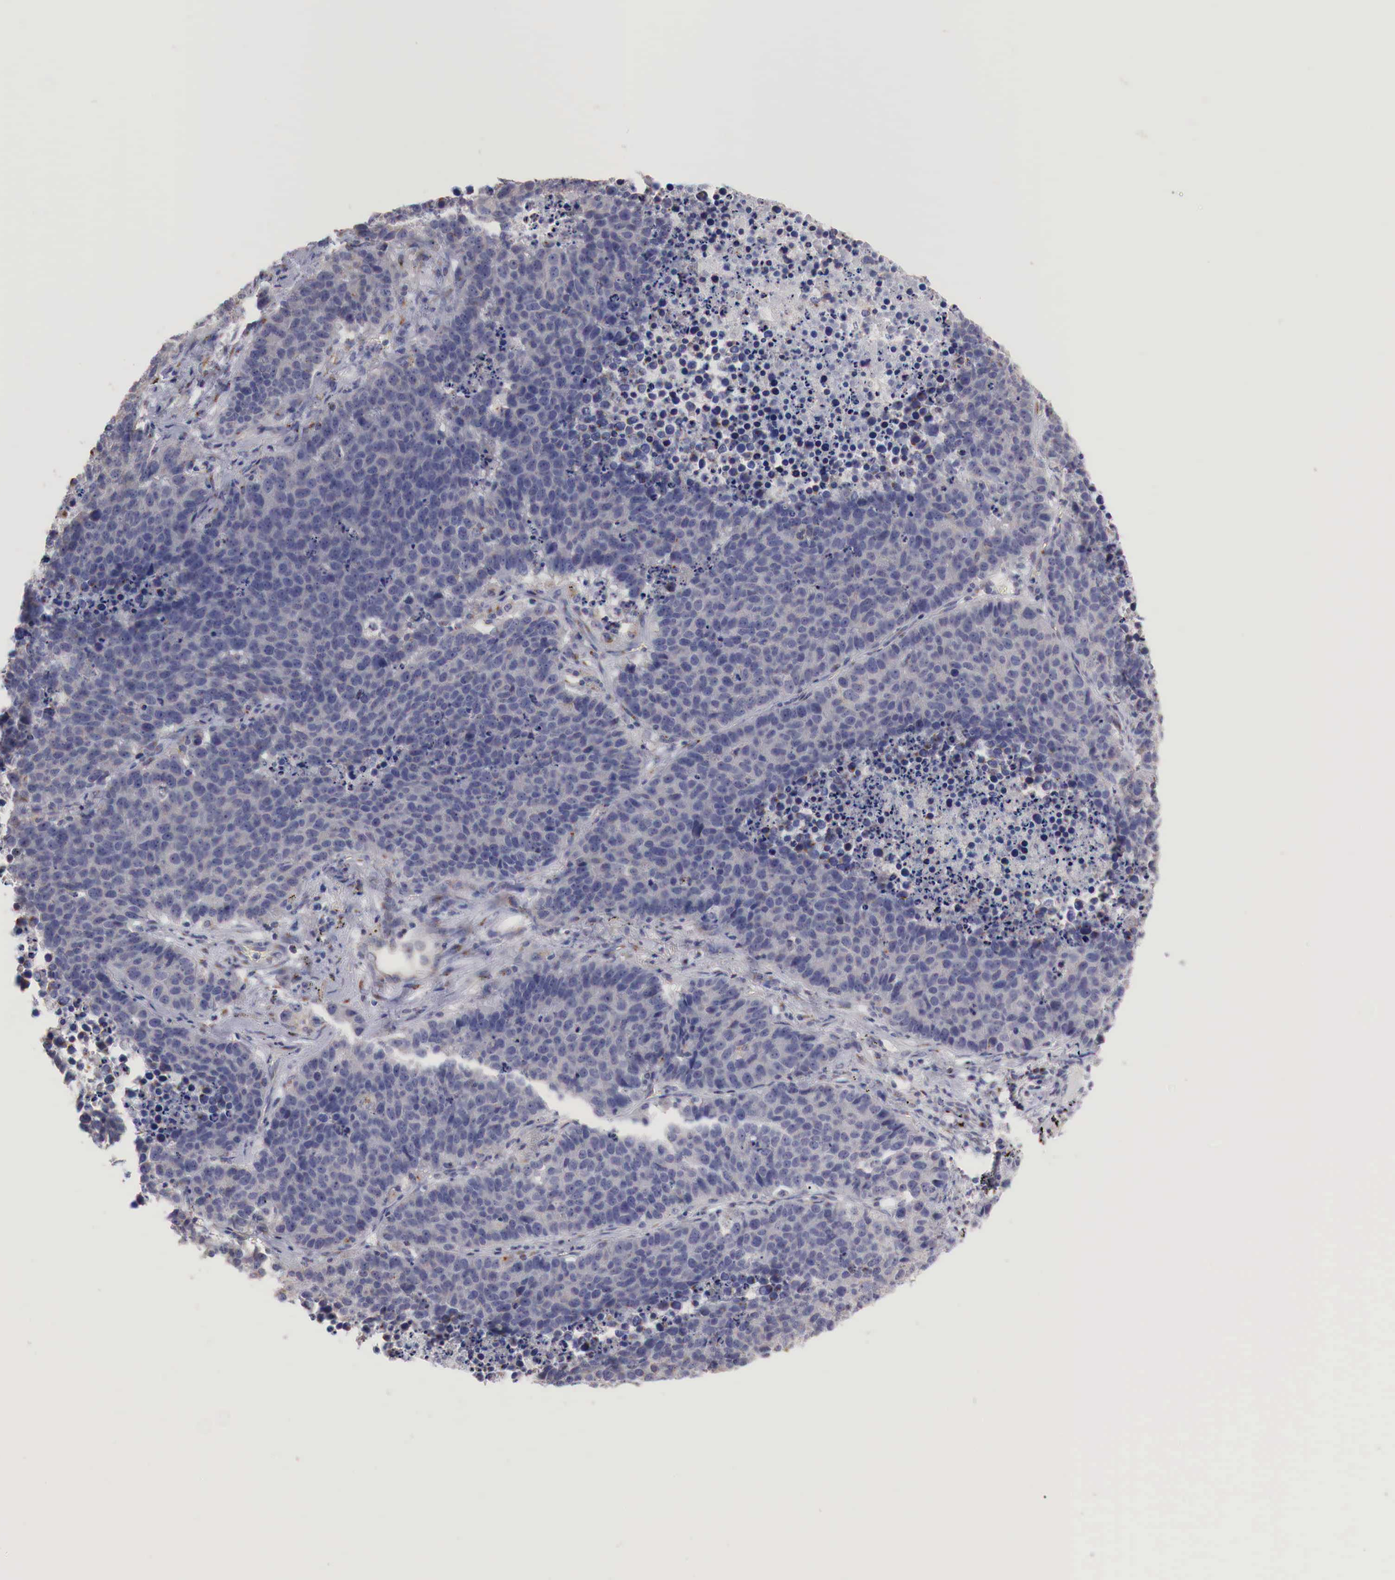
{"staining": {"intensity": "weak", "quantity": "<25%", "location": "cytoplasmic/membranous"}, "tissue": "lung cancer", "cell_type": "Tumor cells", "image_type": "cancer", "snomed": [{"axis": "morphology", "description": "Carcinoid, malignant, NOS"}, {"axis": "topography", "description": "Lung"}], "caption": "Tumor cells are negative for brown protein staining in lung cancer (carcinoid (malignant)).", "gene": "SYAP1", "patient": {"sex": "male", "age": 60}}